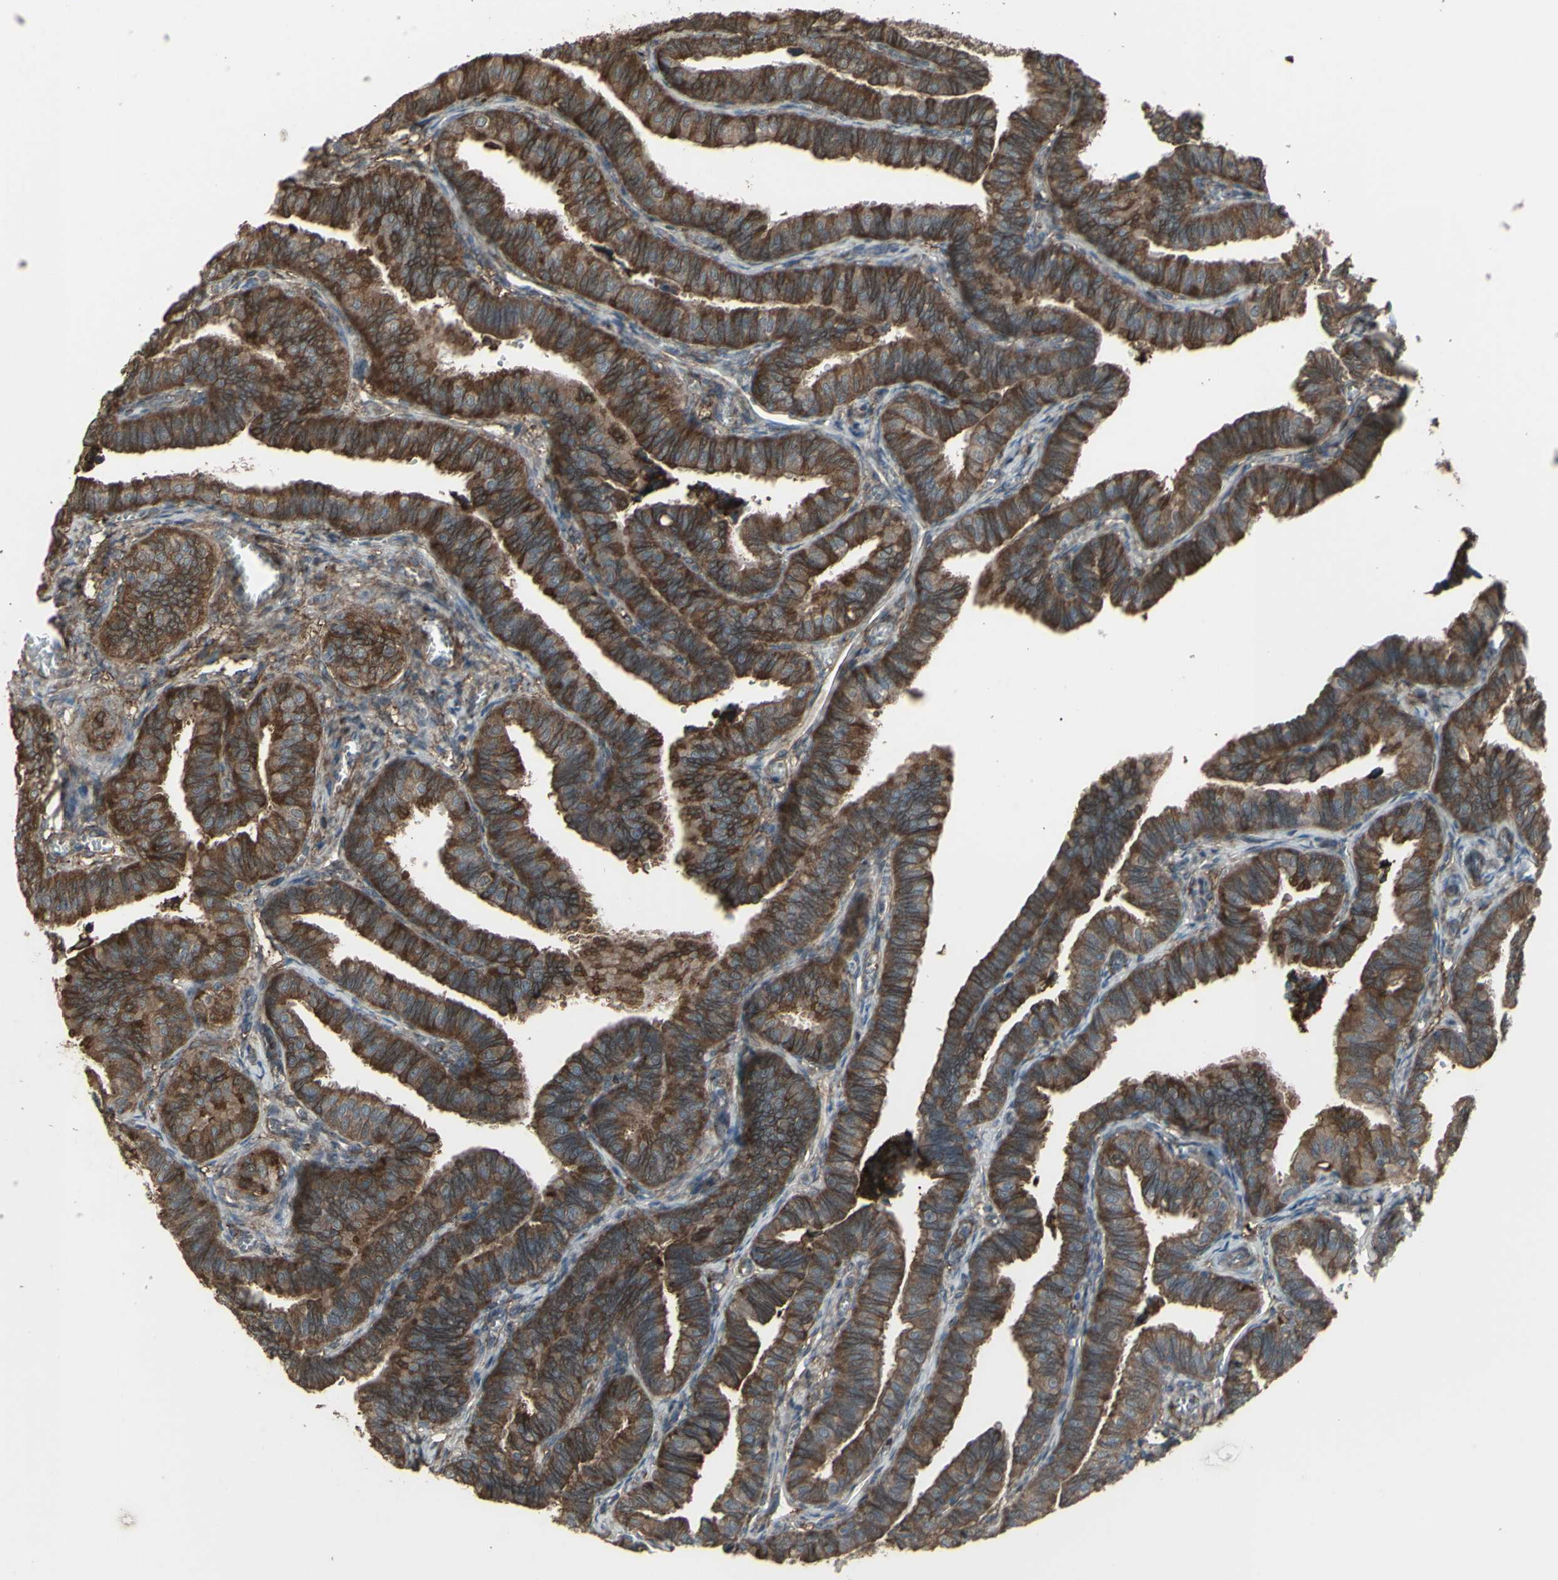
{"staining": {"intensity": "strong", "quantity": ">75%", "location": "cytoplasmic/membranous"}, "tissue": "fallopian tube", "cell_type": "Glandular cells", "image_type": "normal", "snomed": [{"axis": "morphology", "description": "Normal tissue, NOS"}, {"axis": "topography", "description": "Fallopian tube"}], "caption": "This is an image of IHC staining of unremarkable fallopian tube, which shows strong staining in the cytoplasmic/membranous of glandular cells.", "gene": "SMO", "patient": {"sex": "female", "age": 46}}